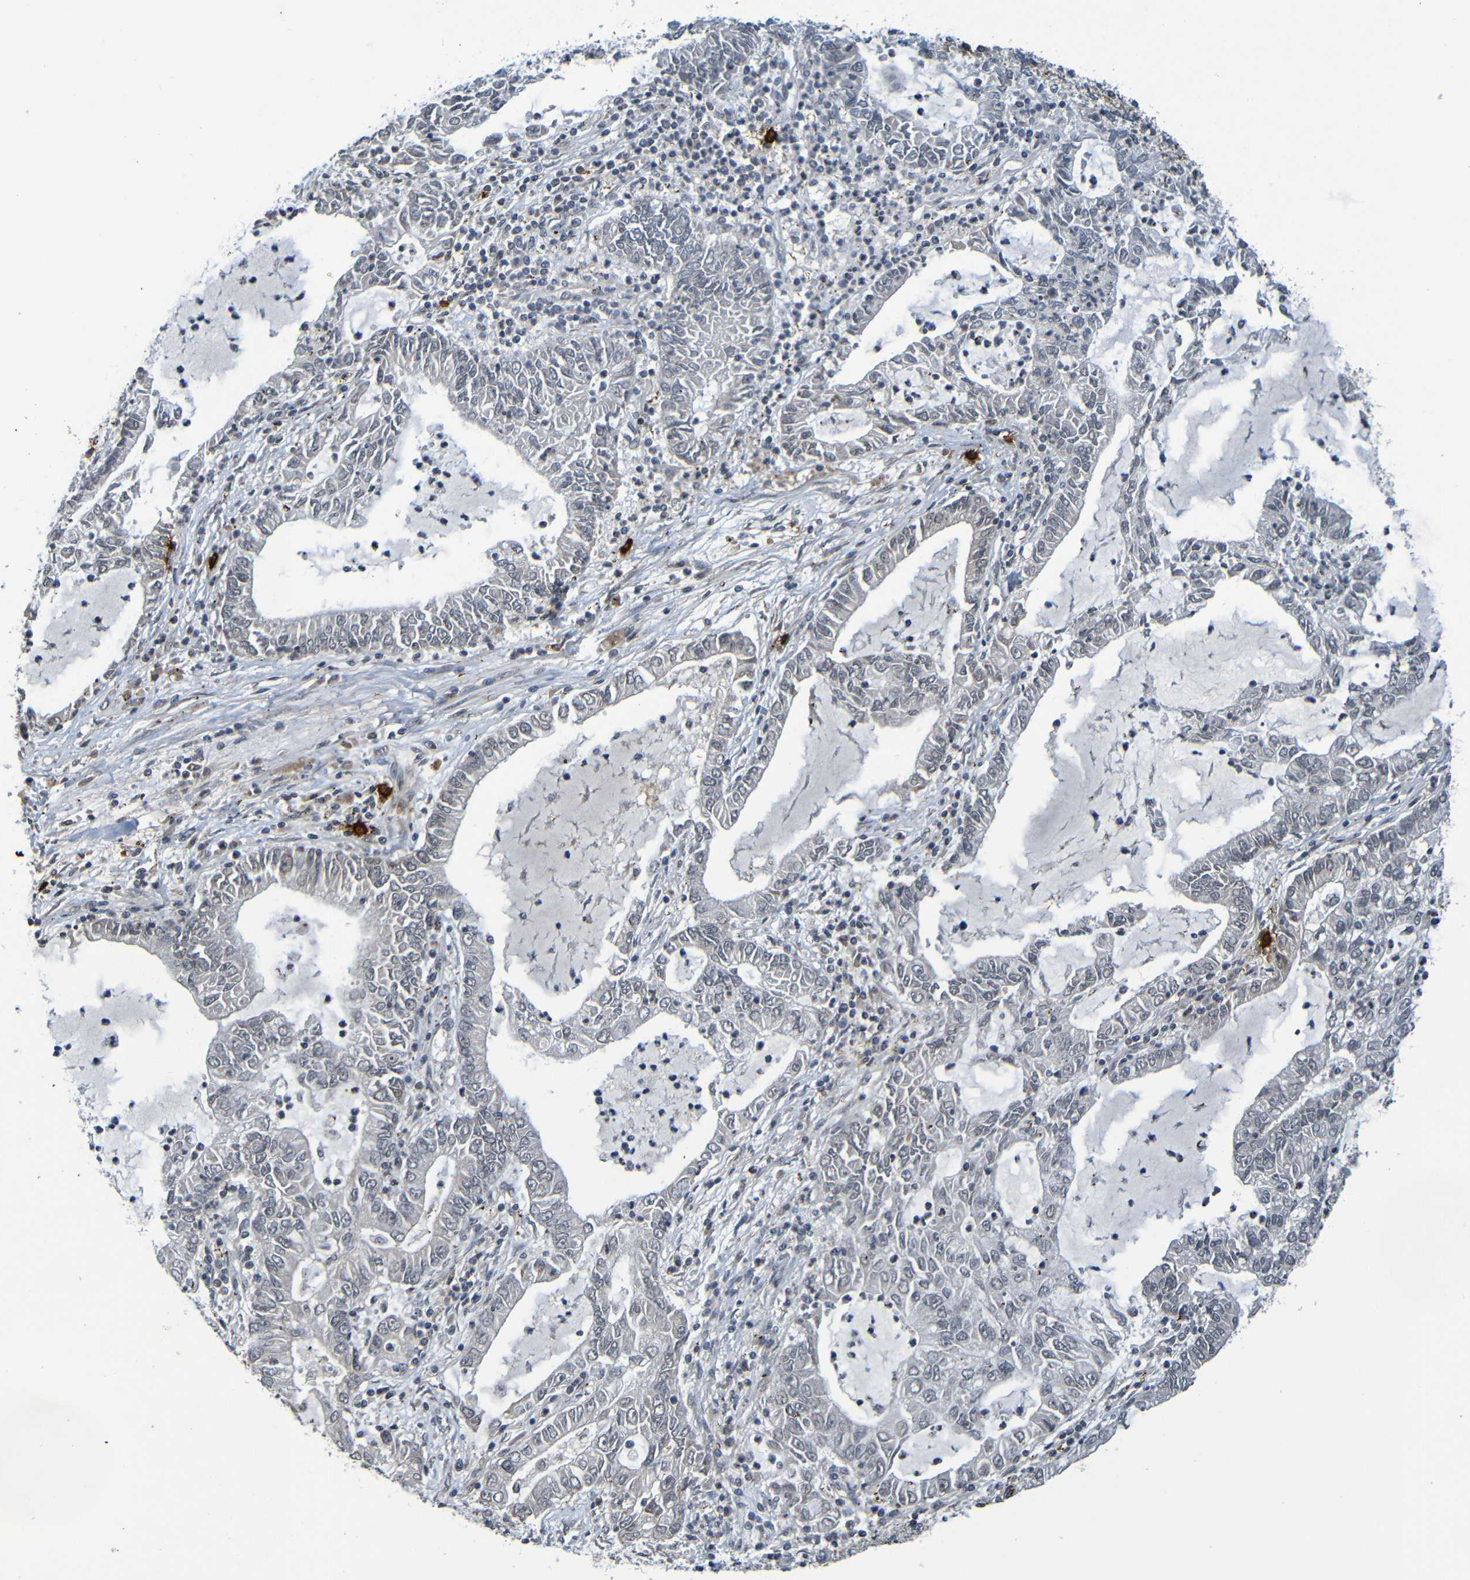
{"staining": {"intensity": "negative", "quantity": "none", "location": "none"}, "tissue": "lung cancer", "cell_type": "Tumor cells", "image_type": "cancer", "snomed": [{"axis": "morphology", "description": "Adenocarcinoma, NOS"}, {"axis": "topography", "description": "Lung"}], "caption": "This is a photomicrograph of immunohistochemistry (IHC) staining of lung adenocarcinoma, which shows no staining in tumor cells. (DAB (3,3'-diaminobenzidine) immunohistochemistry visualized using brightfield microscopy, high magnification).", "gene": "C3AR1", "patient": {"sex": "female", "age": 51}}